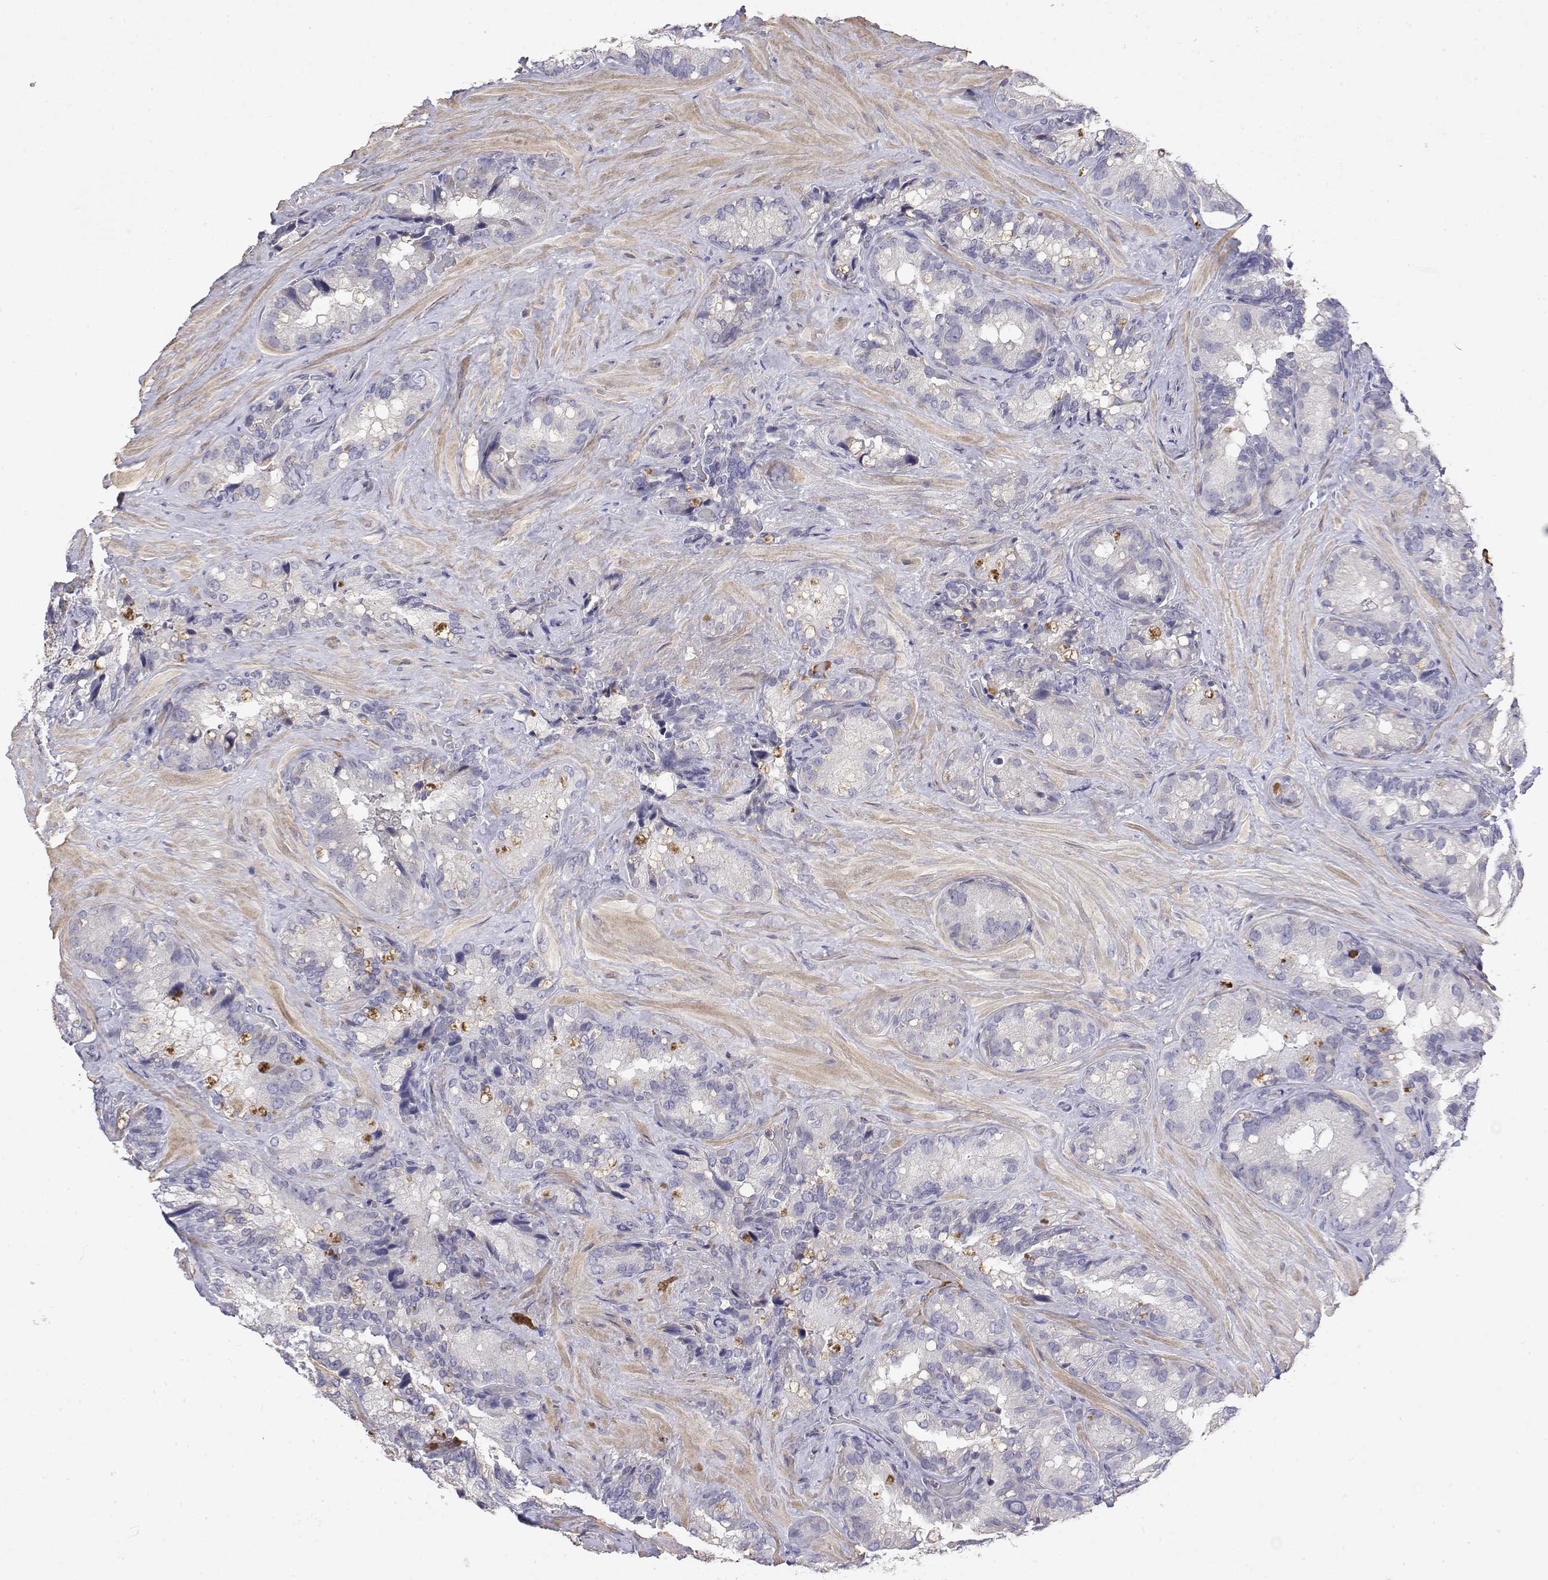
{"staining": {"intensity": "moderate", "quantity": "<25%", "location": "cytoplasmic/membranous"}, "tissue": "seminal vesicle", "cell_type": "Glandular cells", "image_type": "normal", "snomed": [{"axis": "morphology", "description": "Normal tissue, NOS"}, {"axis": "topography", "description": "Seminal veicle"}], "caption": "Benign seminal vesicle shows moderate cytoplasmic/membranous expression in about <25% of glandular cells (Stains: DAB in brown, nuclei in blue, Microscopy: brightfield microscopy at high magnification)..", "gene": "GGACT", "patient": {"sex": "male", "age": 60}}